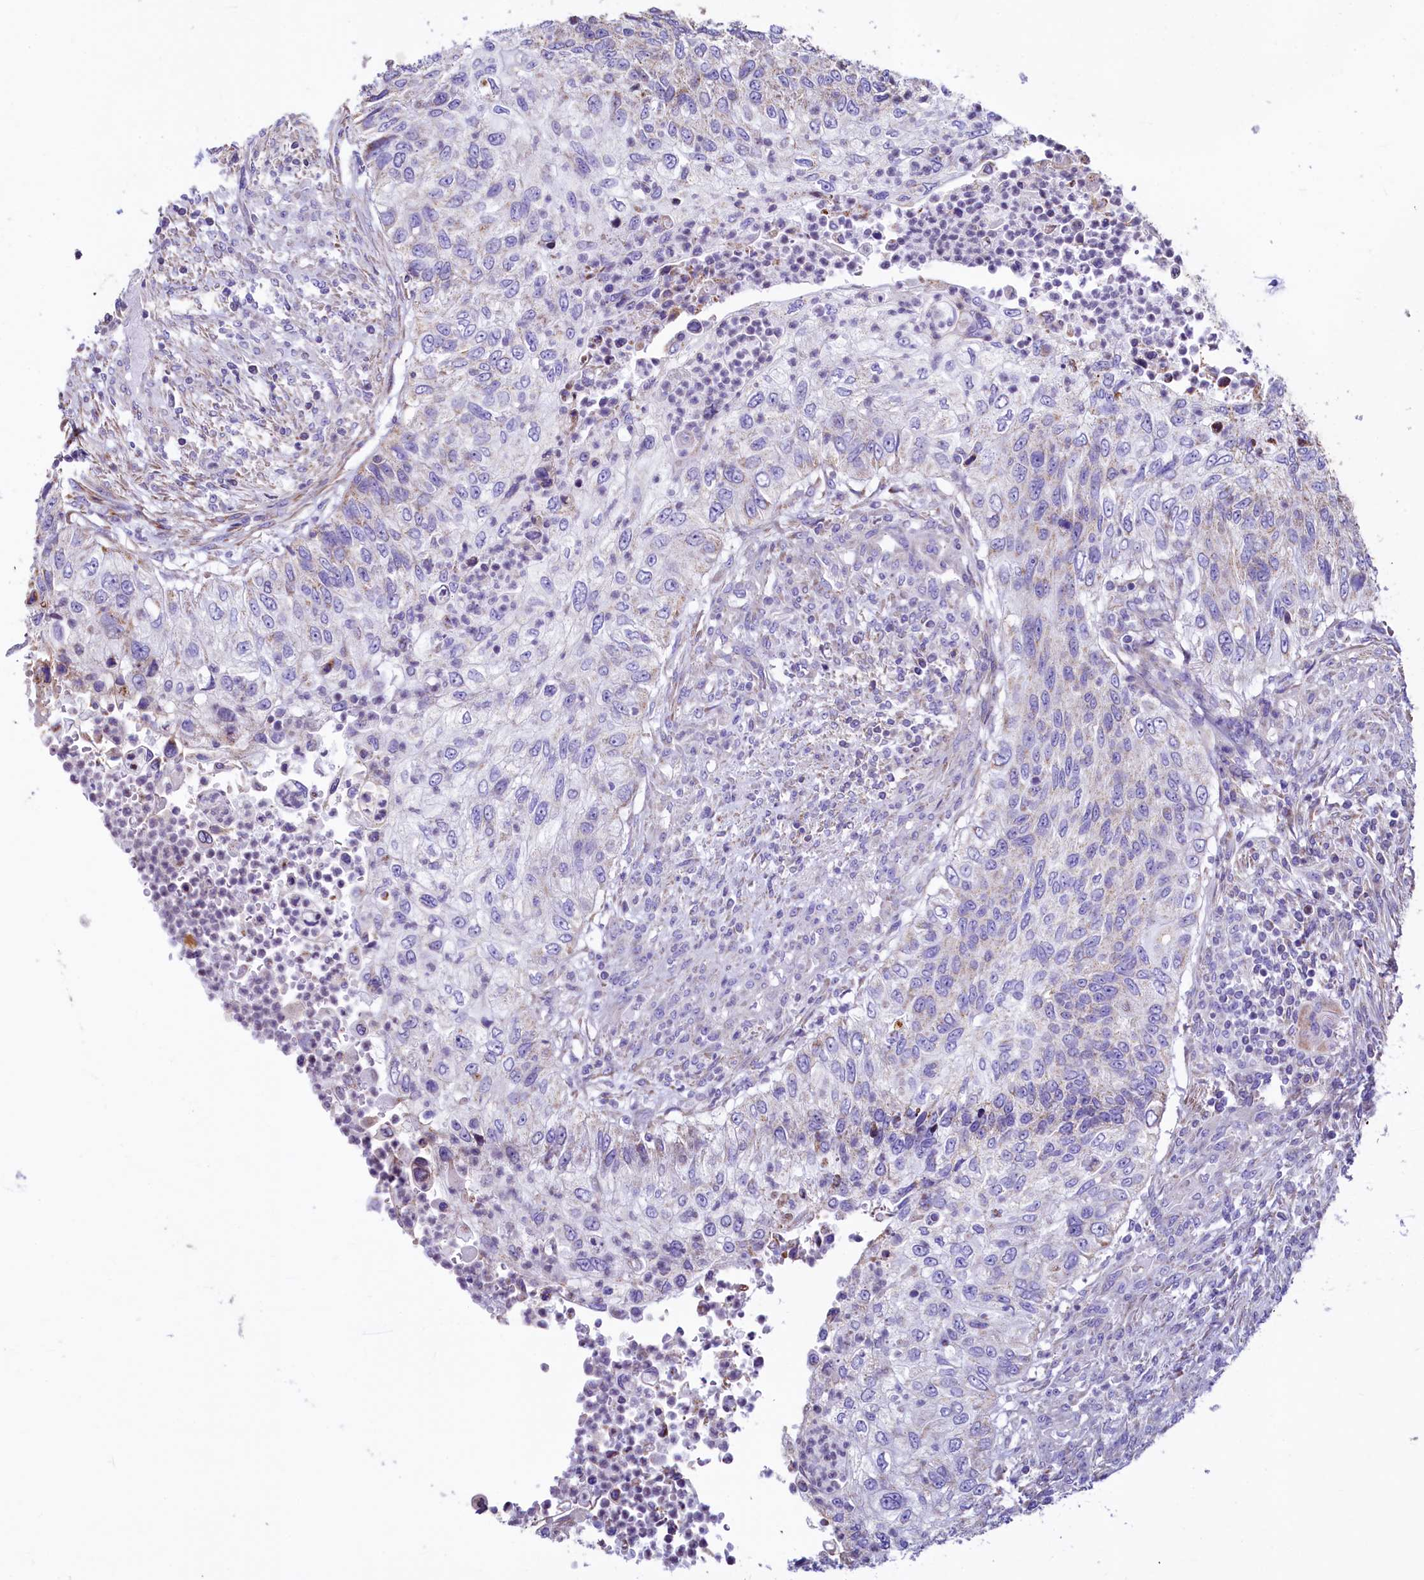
{"staining": {"intensity": "negative", "quantity": "none", "location": "none"}, "tissue": "urothelial cancer", "cell_type": "Tumor cells", "image_type": "cancer", "snomed": [{"axis": "morphology", "description": "Urothelial carcinoma, High grade"}, {"axis": "topography", "description": "Urinary bladder"}], "caption": "High magnification brightfield microscopy of urothelial cancer stained with DAB (3,3'-diaminobenzidine) (brown) and counterstained with hematoxylin (blue): tumor cells show no significant staining.", "gene": "VWCE", "patient": {"sex": "female", "age": 60}}